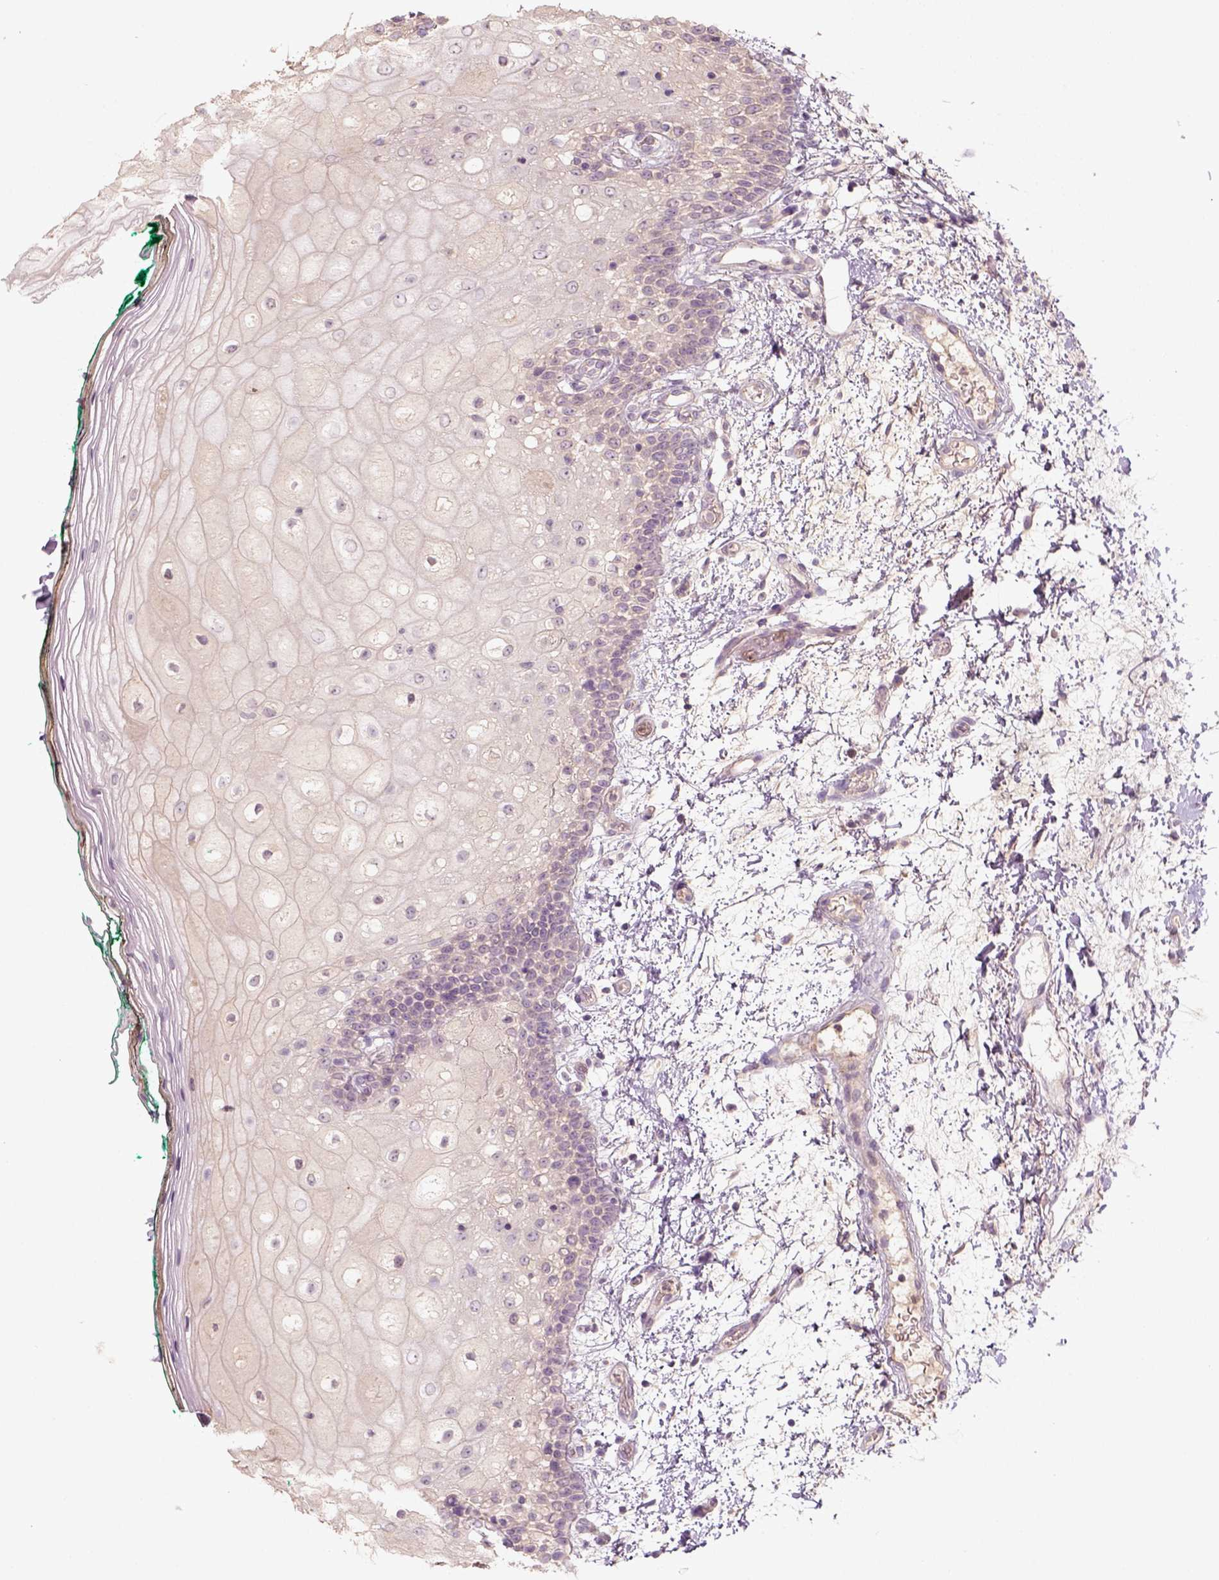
{"staining": {"intensity": "weak", "quantity": "<25%", "location": "cytoplasmic/membranous"}, "tissue": "oral mucosa", "cell_type": "Squamous epithelial cells", "image_type": "normal", "snomed": [{"axis": "morphology", "description": "Normal tissue, NOS"}, {"axis": "topography", "description": "Oral tissue"}], "caption": "Immunohistochemical staining of benign human oral mucosa exhibits no significant expression in squamous epithelial cells.", "gene": "AQP9", "patient": {"sex": "female", "age": 83}}